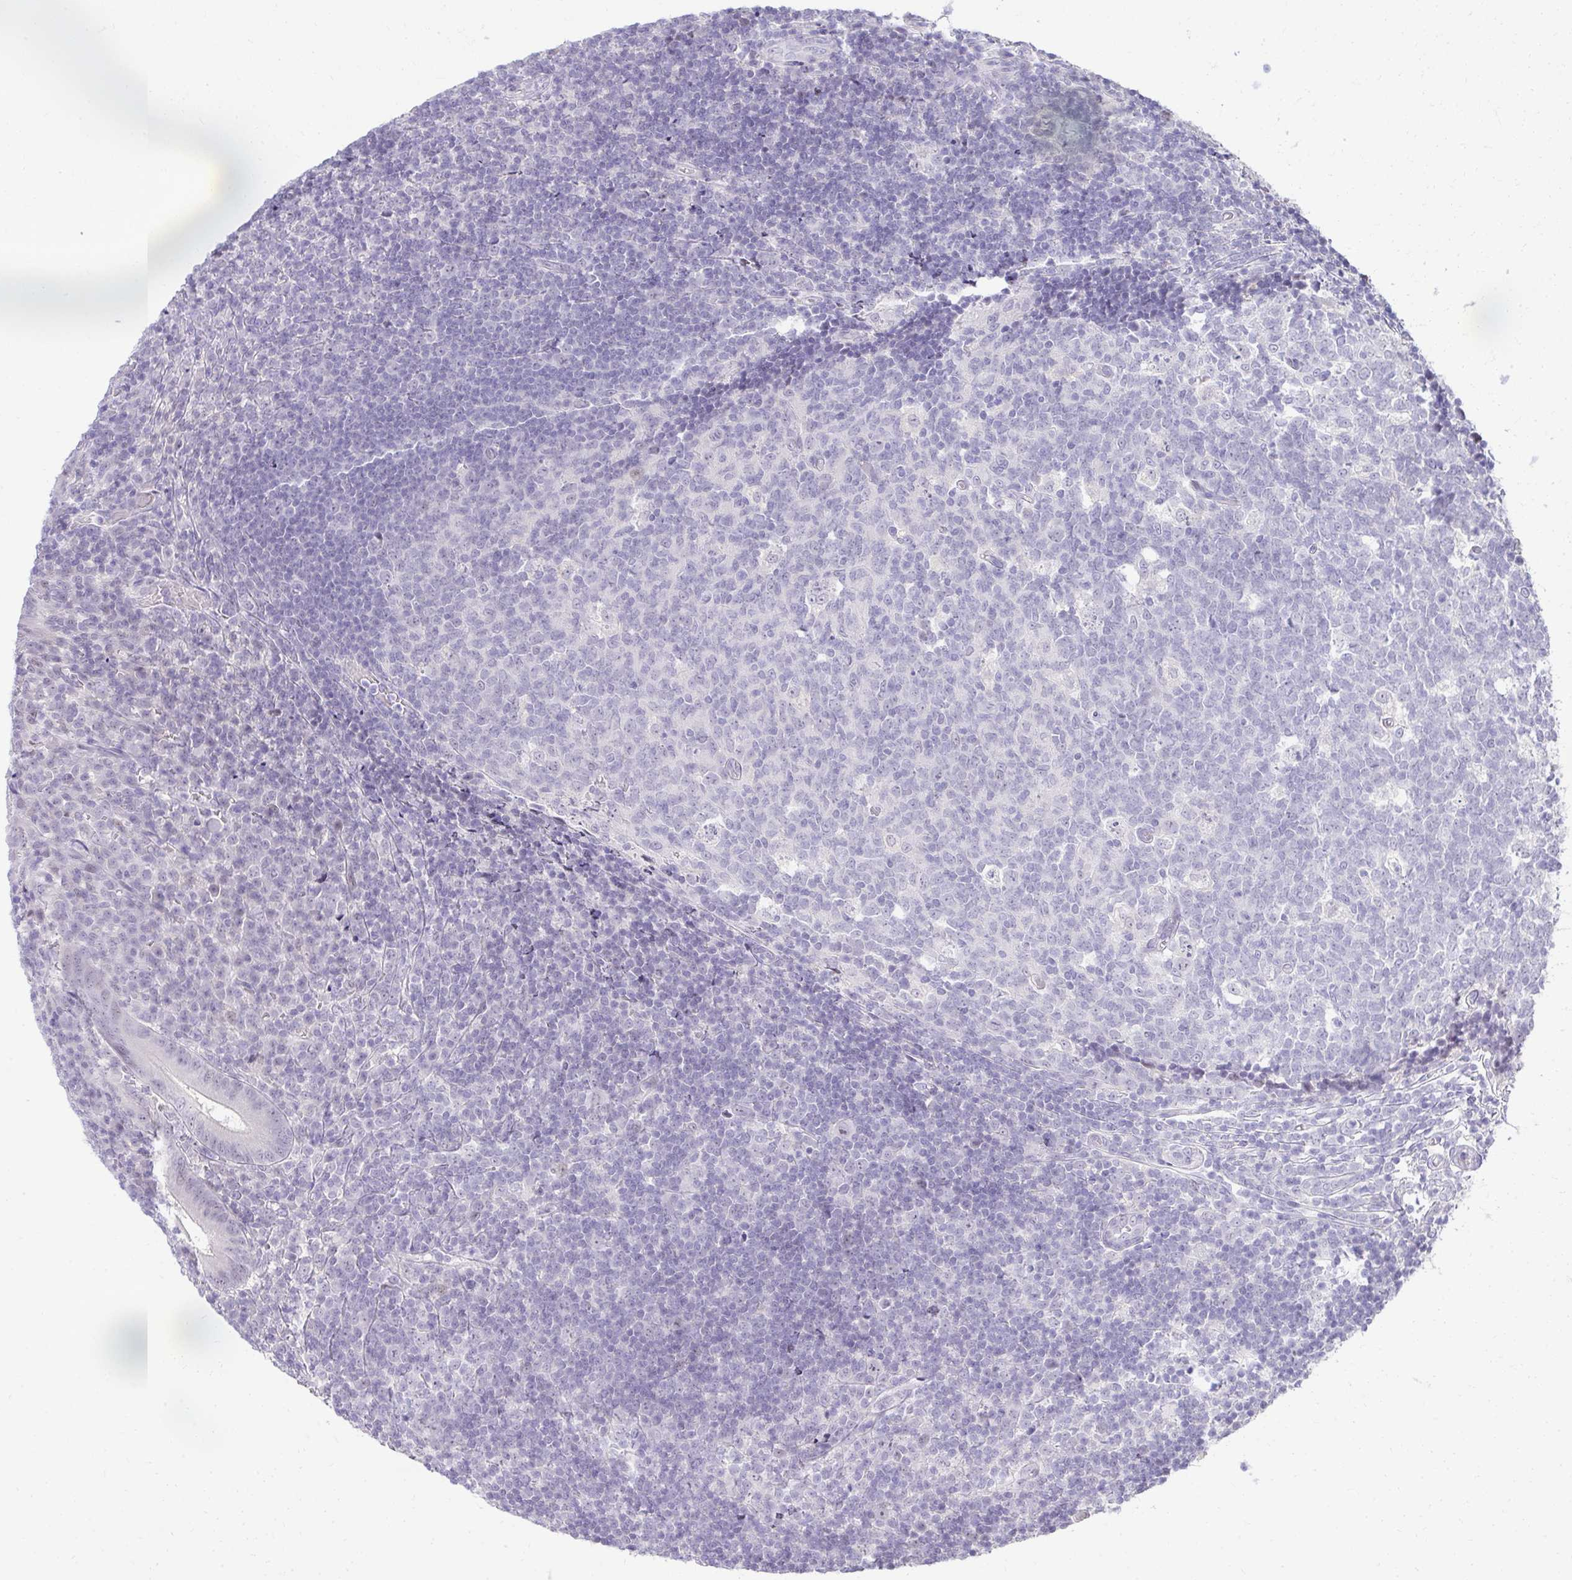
{"staining": {"intensity": "weak", "quantity": "<25%", "location": "cytoplasmic/membranous"}, "tissue": "appendix", "cell_type": "Glandular cells", "image_type": "normal", "snomed": [{"axis": "morphology", "description": "Normal tissue, NOS"}, {"axis": "topography", "description": "Appendix"}], "caption": "Immunohistochemistry (IHC) image of normal human appendix stained for a protein (brown), which demonstrates no staining in glandular cells. (DAB (3,3'-diaminobenzidine) immunohistochemistry visualized using brightfield microscopy, high magnification).", "gene": "EID3", "patient": {"sex": "male", "age": 18}}